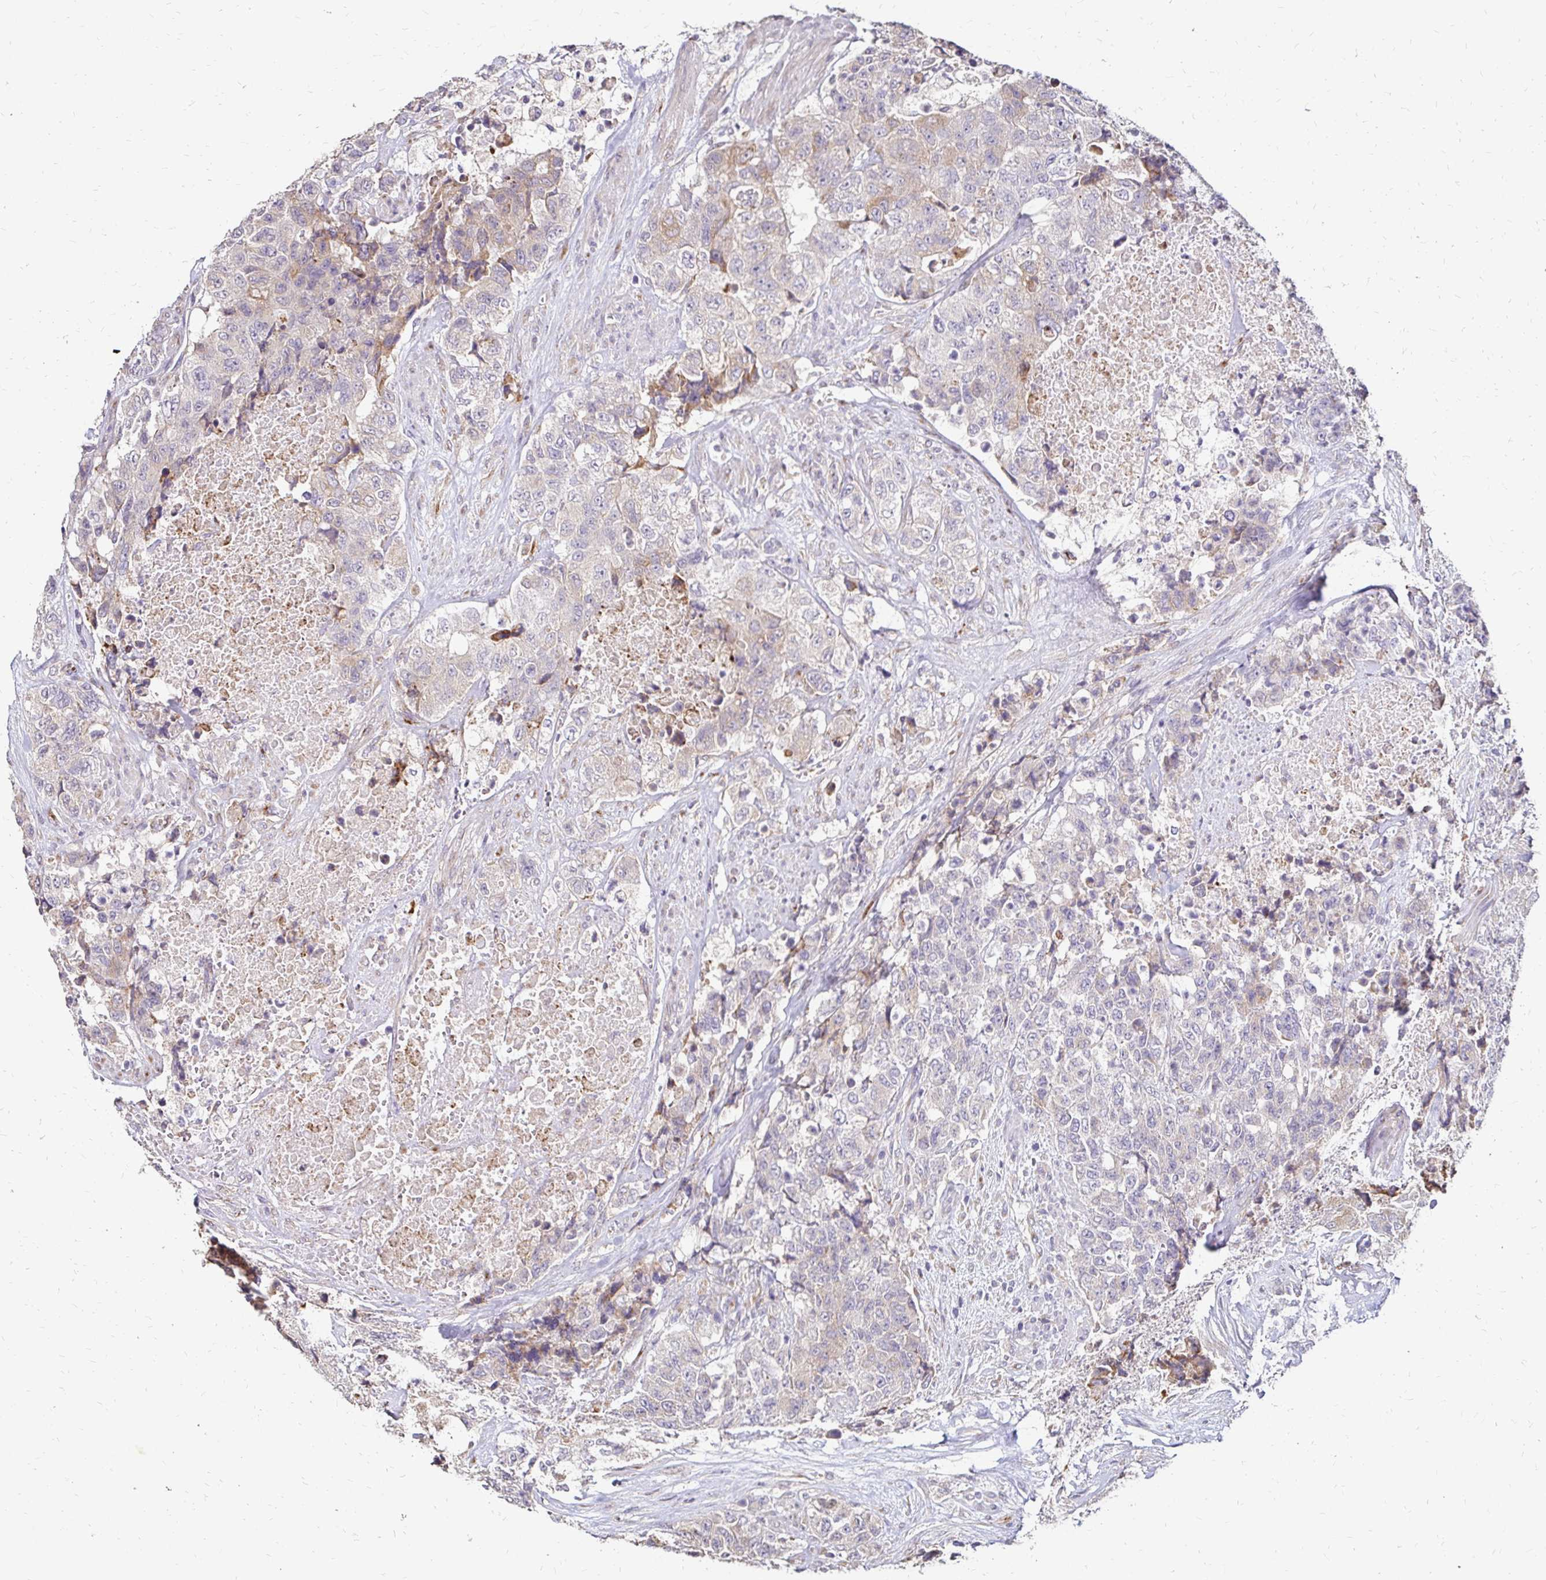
{"staining": {"intensity": "weak", "quantity": "<25%", "location": "cytoplasmic/membranous"}, "tissue": "urothelial cancer", "cell_type": "Tumor cells", "image_type": "cancer", "snomed": [{"axis": "morphology", "description": "Urothelial carcinoma, High grade"}, {"axis": "topography", "description": "Urinary bladder"}], "caption": "Micrograph shows no protein expression in tumor cells of urothelial carcinoma (high-grade) tissue.", "gene": "PRIMA1", "patient": {"sex": "female", "age": 78}}